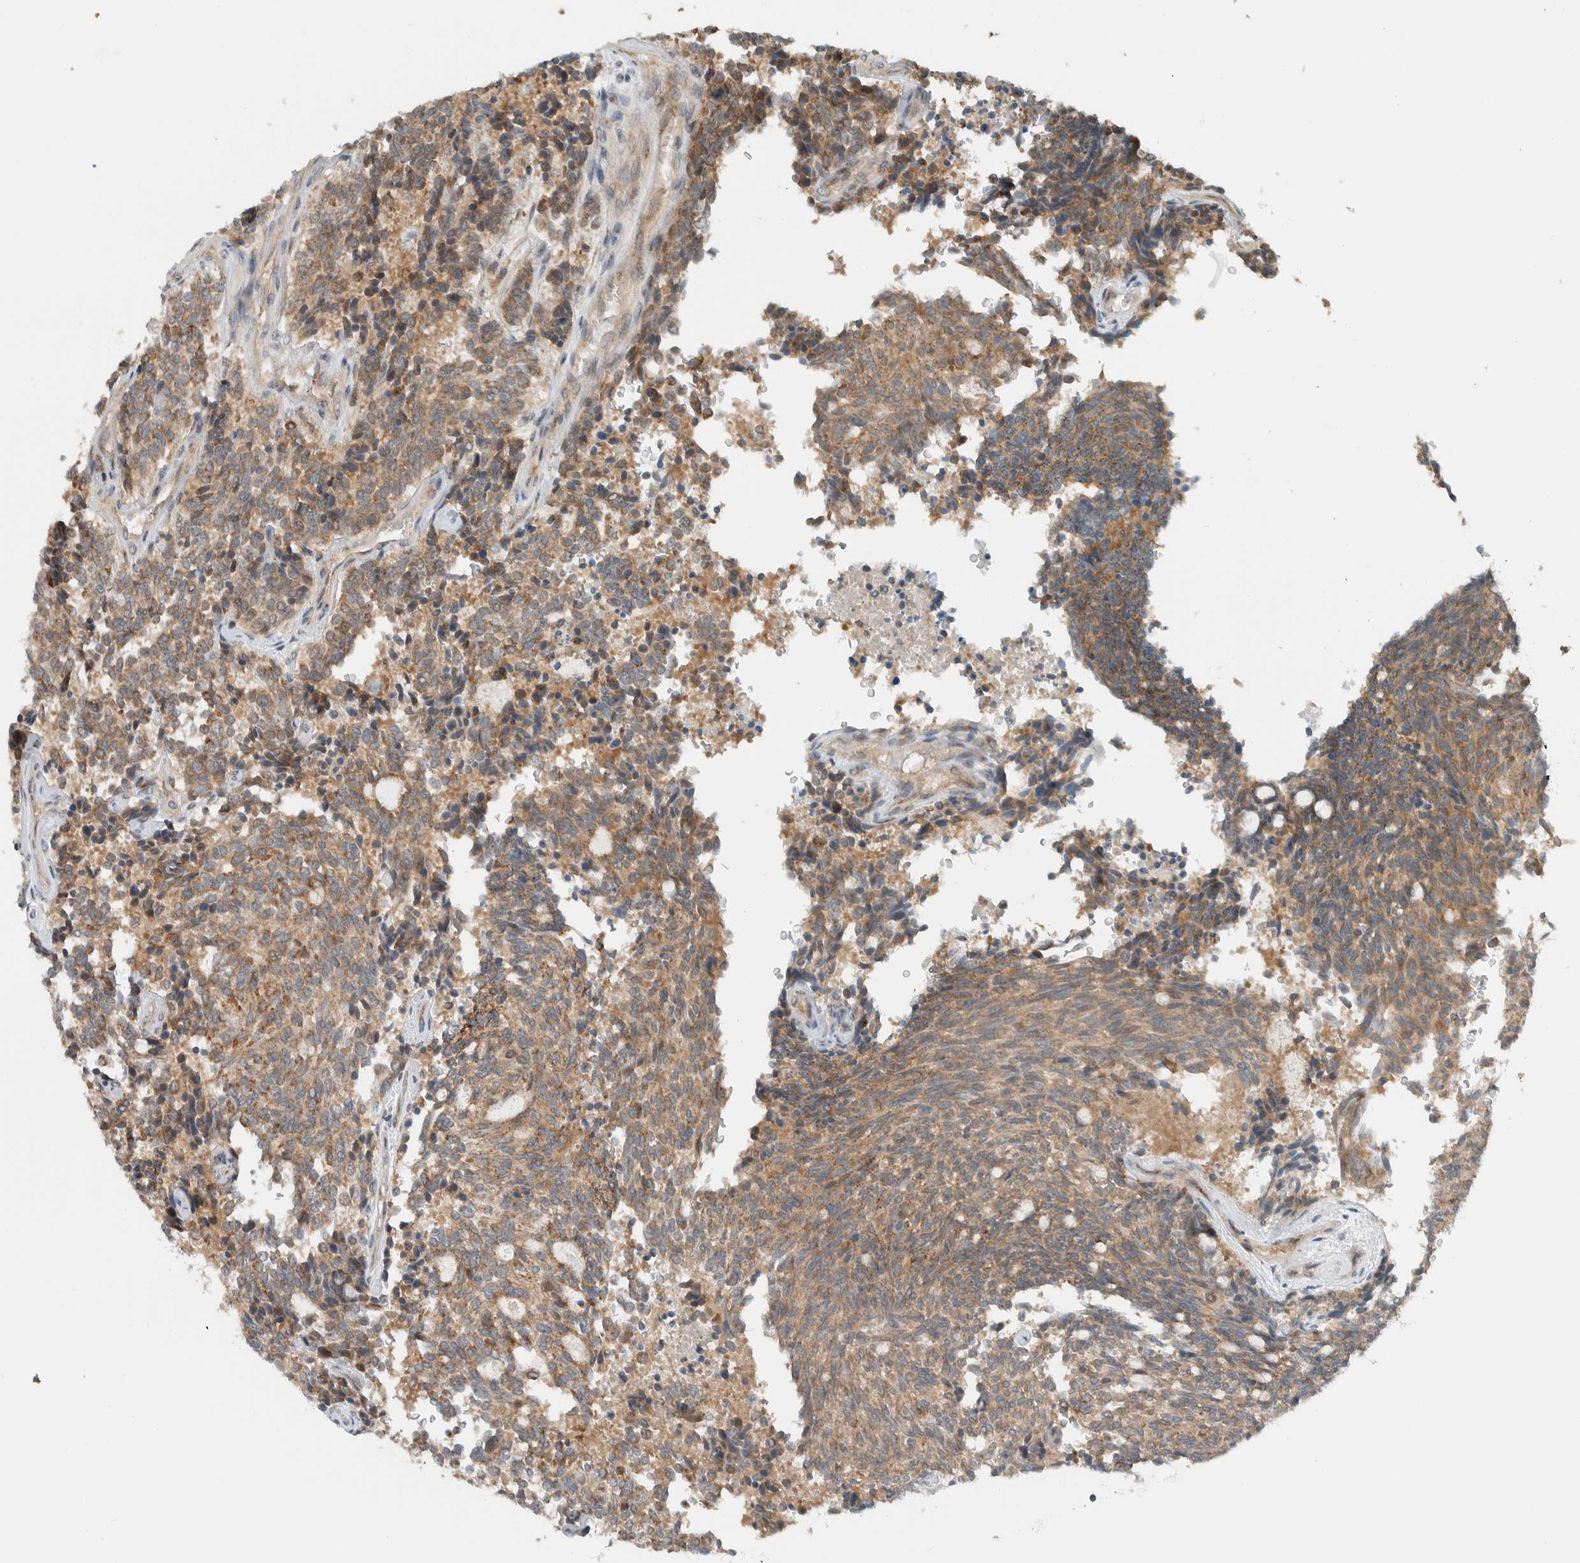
{"staining": {"intensity": "moderate", "quantity": ">75%", "location": "cytoplasmic/membranous"}, "tissue": "carcinoid", "cell_type": "Tumor cells", "image_type": "cancer", "snomed": [{"axis": "morphology", "description": "Carcinoid, malignant, NOS"}, {"axis": "topography", "description": "Pancreas"}], "caption": "A medium amount of moderate cytoplasmic/membranous positivity is identified in about >75% of tumor cells in malignant carcinoid tissue.", "gene": "RERE", "patient": {"sex": "female", "age": 54}}